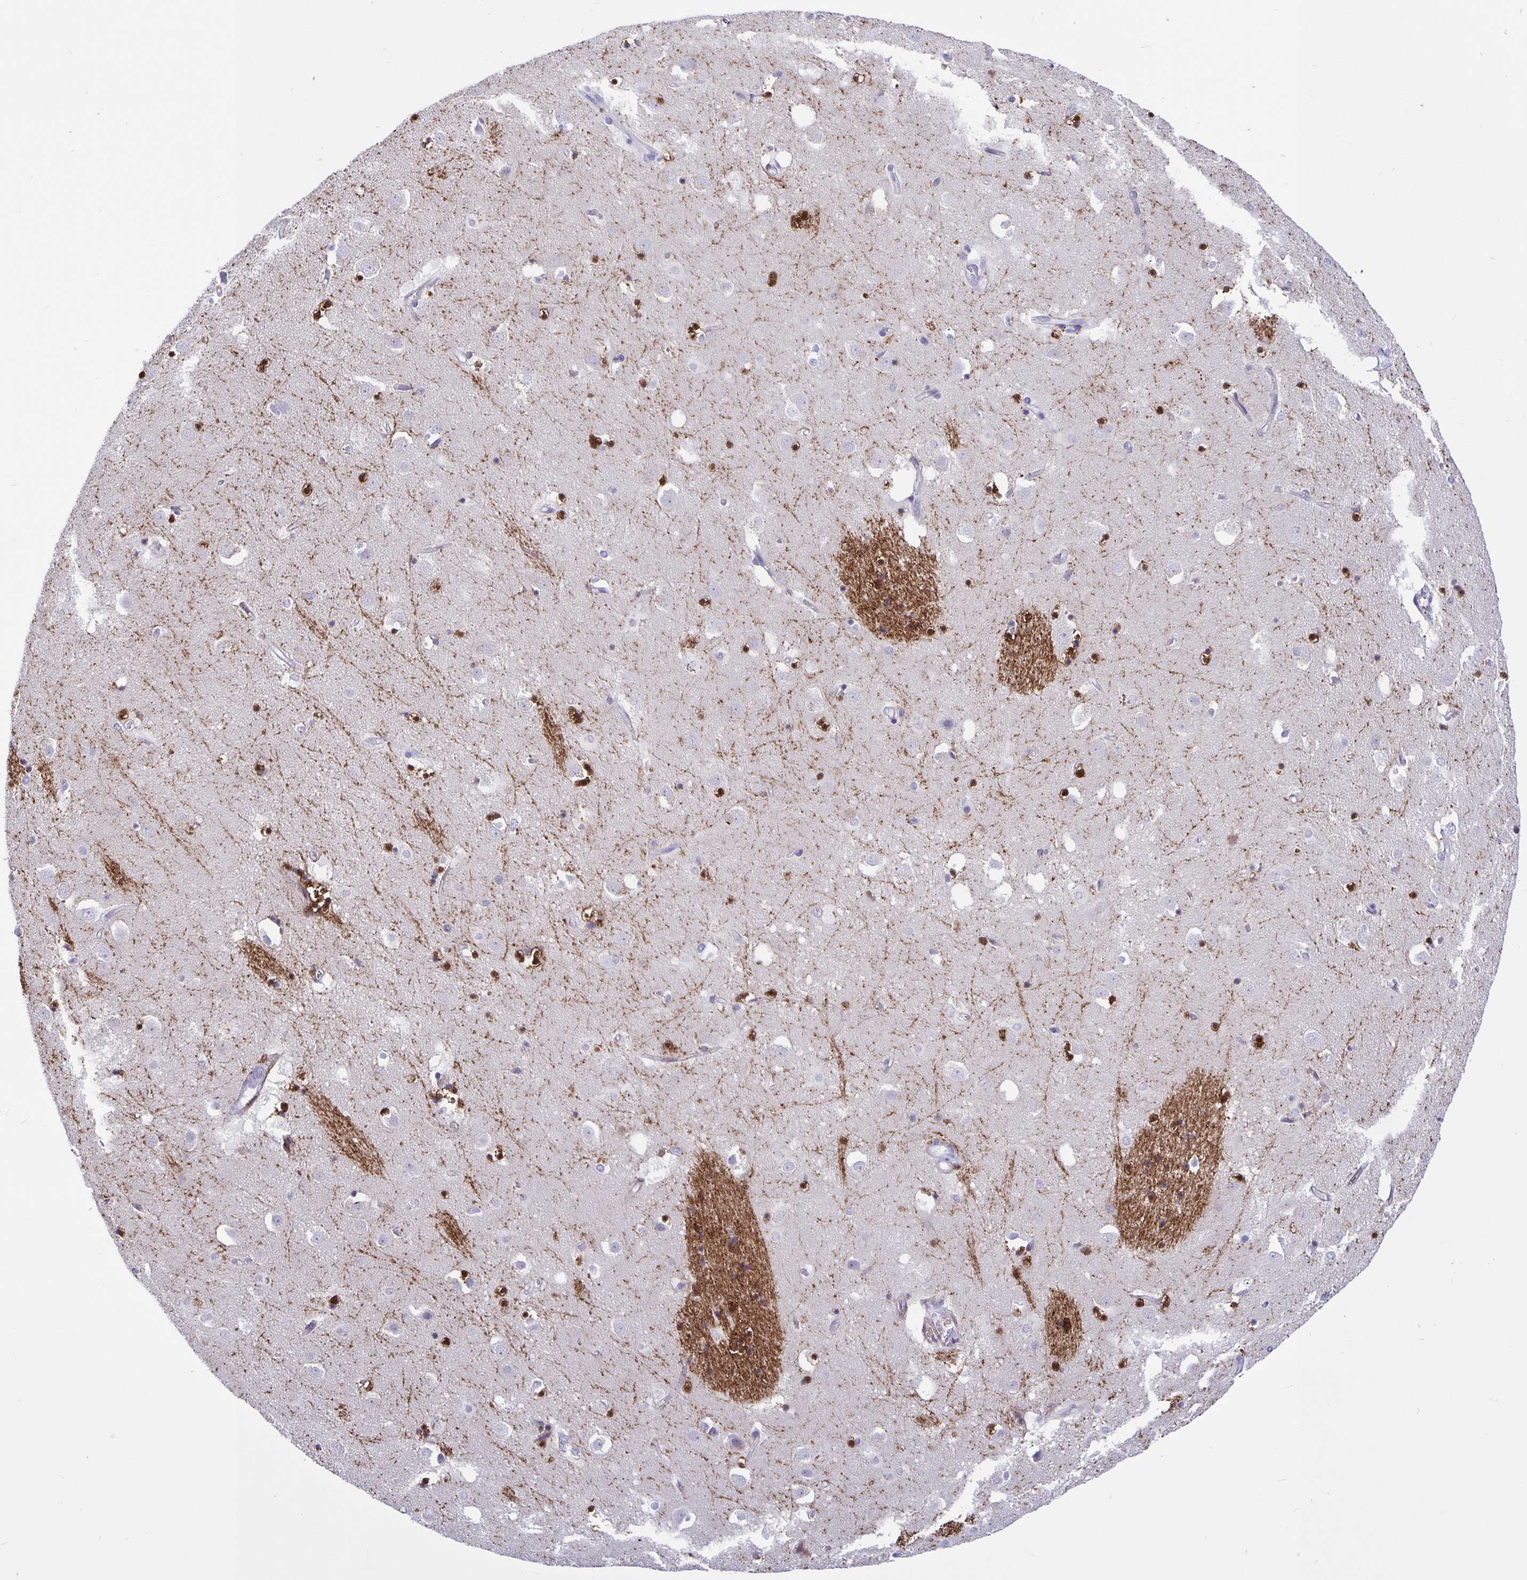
{"staining": {"intensity": "strong", "quantity": "<25%", "location": "nuclear"}, "tissue": "caudate", "cell_type": "Glial cells", "image_type": "normal", "snomed": [{"axis": "morphology", "description": "Normal tissue, NOS"}, {"axis": "topography", "description": "Lateral ventricle wall"}], "caption": "Caudate stained for a protein shows strong nuclear positivity in glial cells. (DAB = brown stain, brightfield microscopy at high magnification).", "gene": "ERMN", "patient": {"sex": "male", "age": 58}}